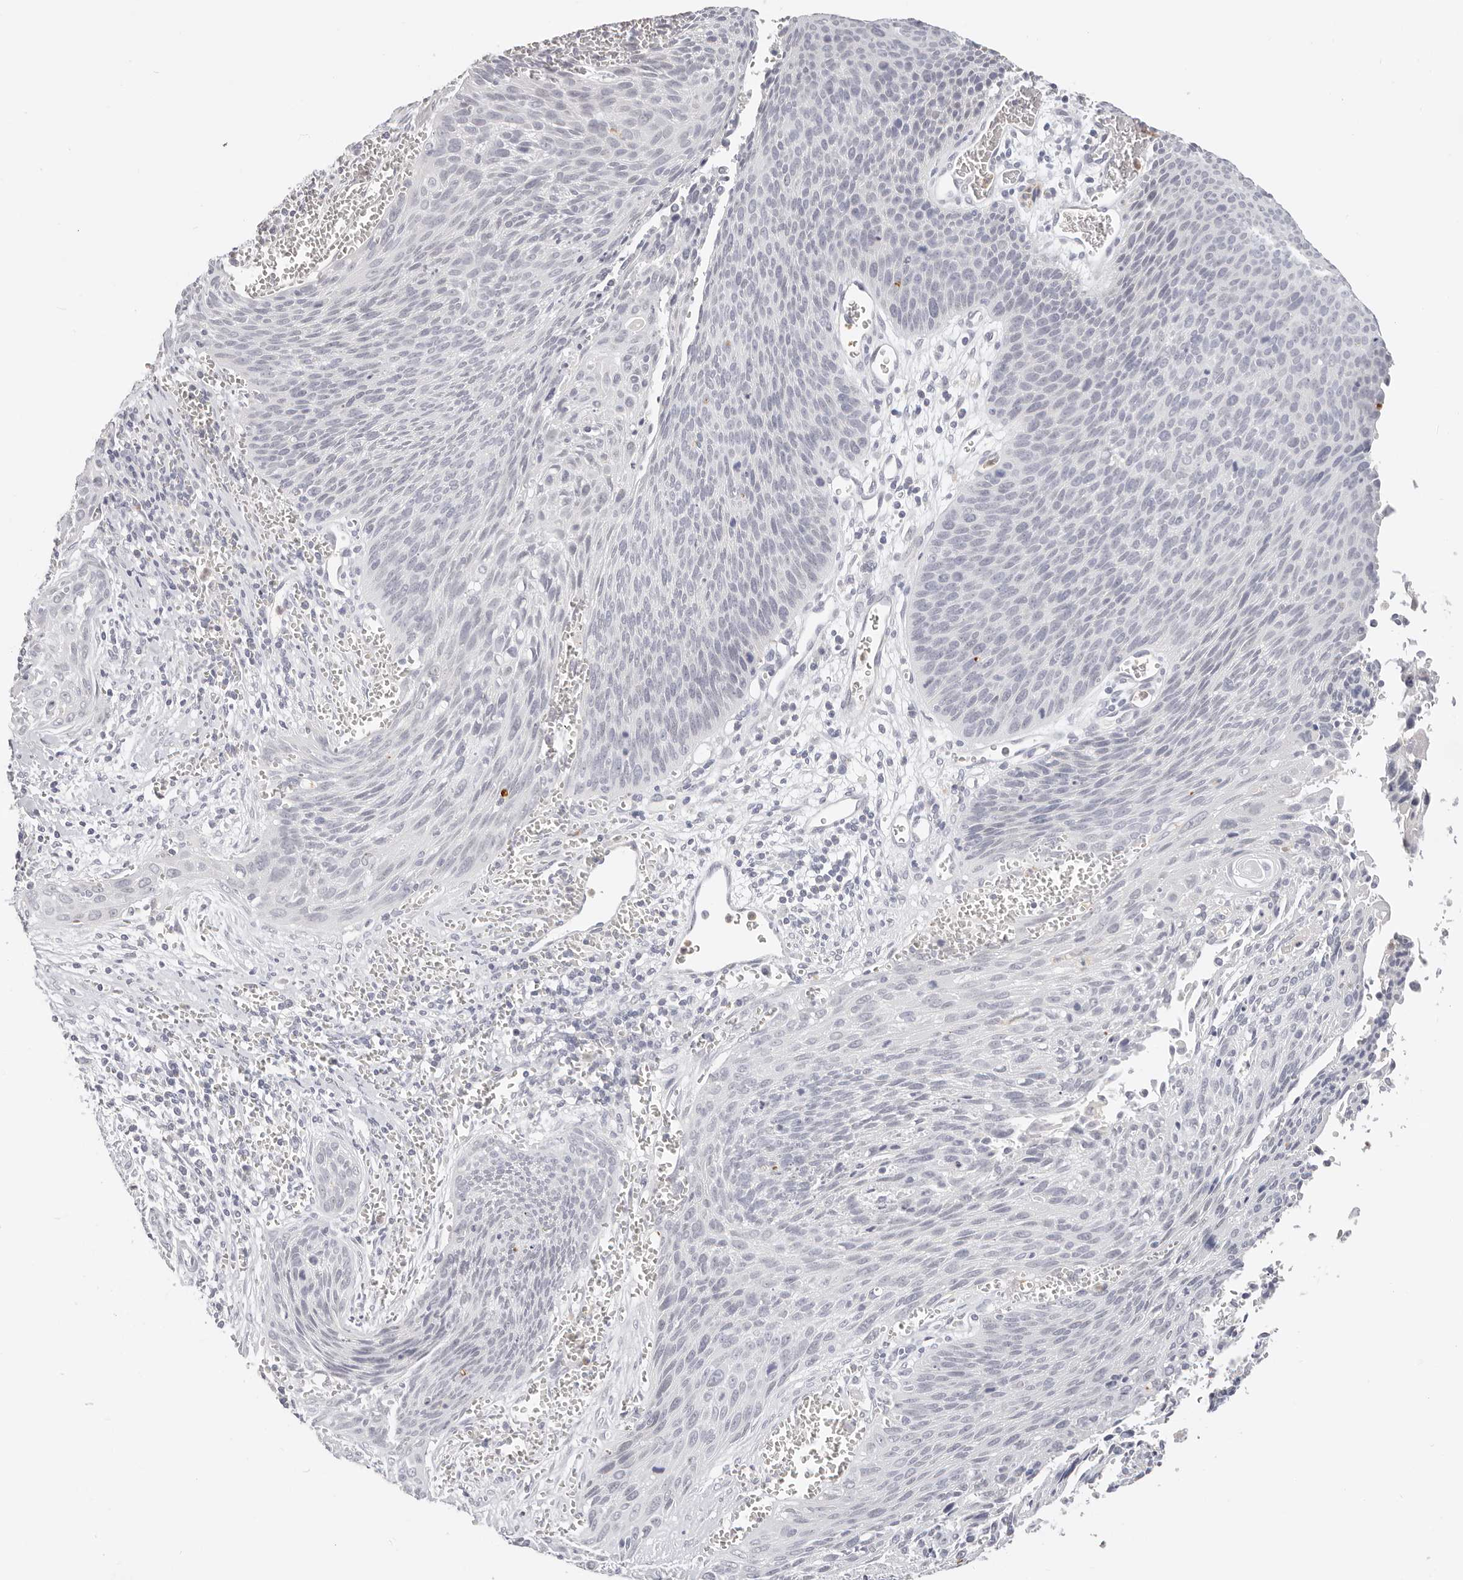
{"staining": {"intensity": "negative", "quantity": "none", "location": "none"}, "tissue": "cervical cancer", "cell_type": "Tumor cells", "image_type": "cancer", "snomed": [{"axis": "morphology", "description": "Squamous cell carcinoma, NOS"}, {"axis": "topography", "description": "Cervix"}], "caption": "A micrograph of human cervical cancer is negative for staining in tumor cells. The staining was performed using DAB to visualize the protein expression in brown, while the nuclei were stained in blue with hematoxylin (Magnification: 20x).", "gene": "ASCL1", "patient": {"sex": "female", "age": 55}}